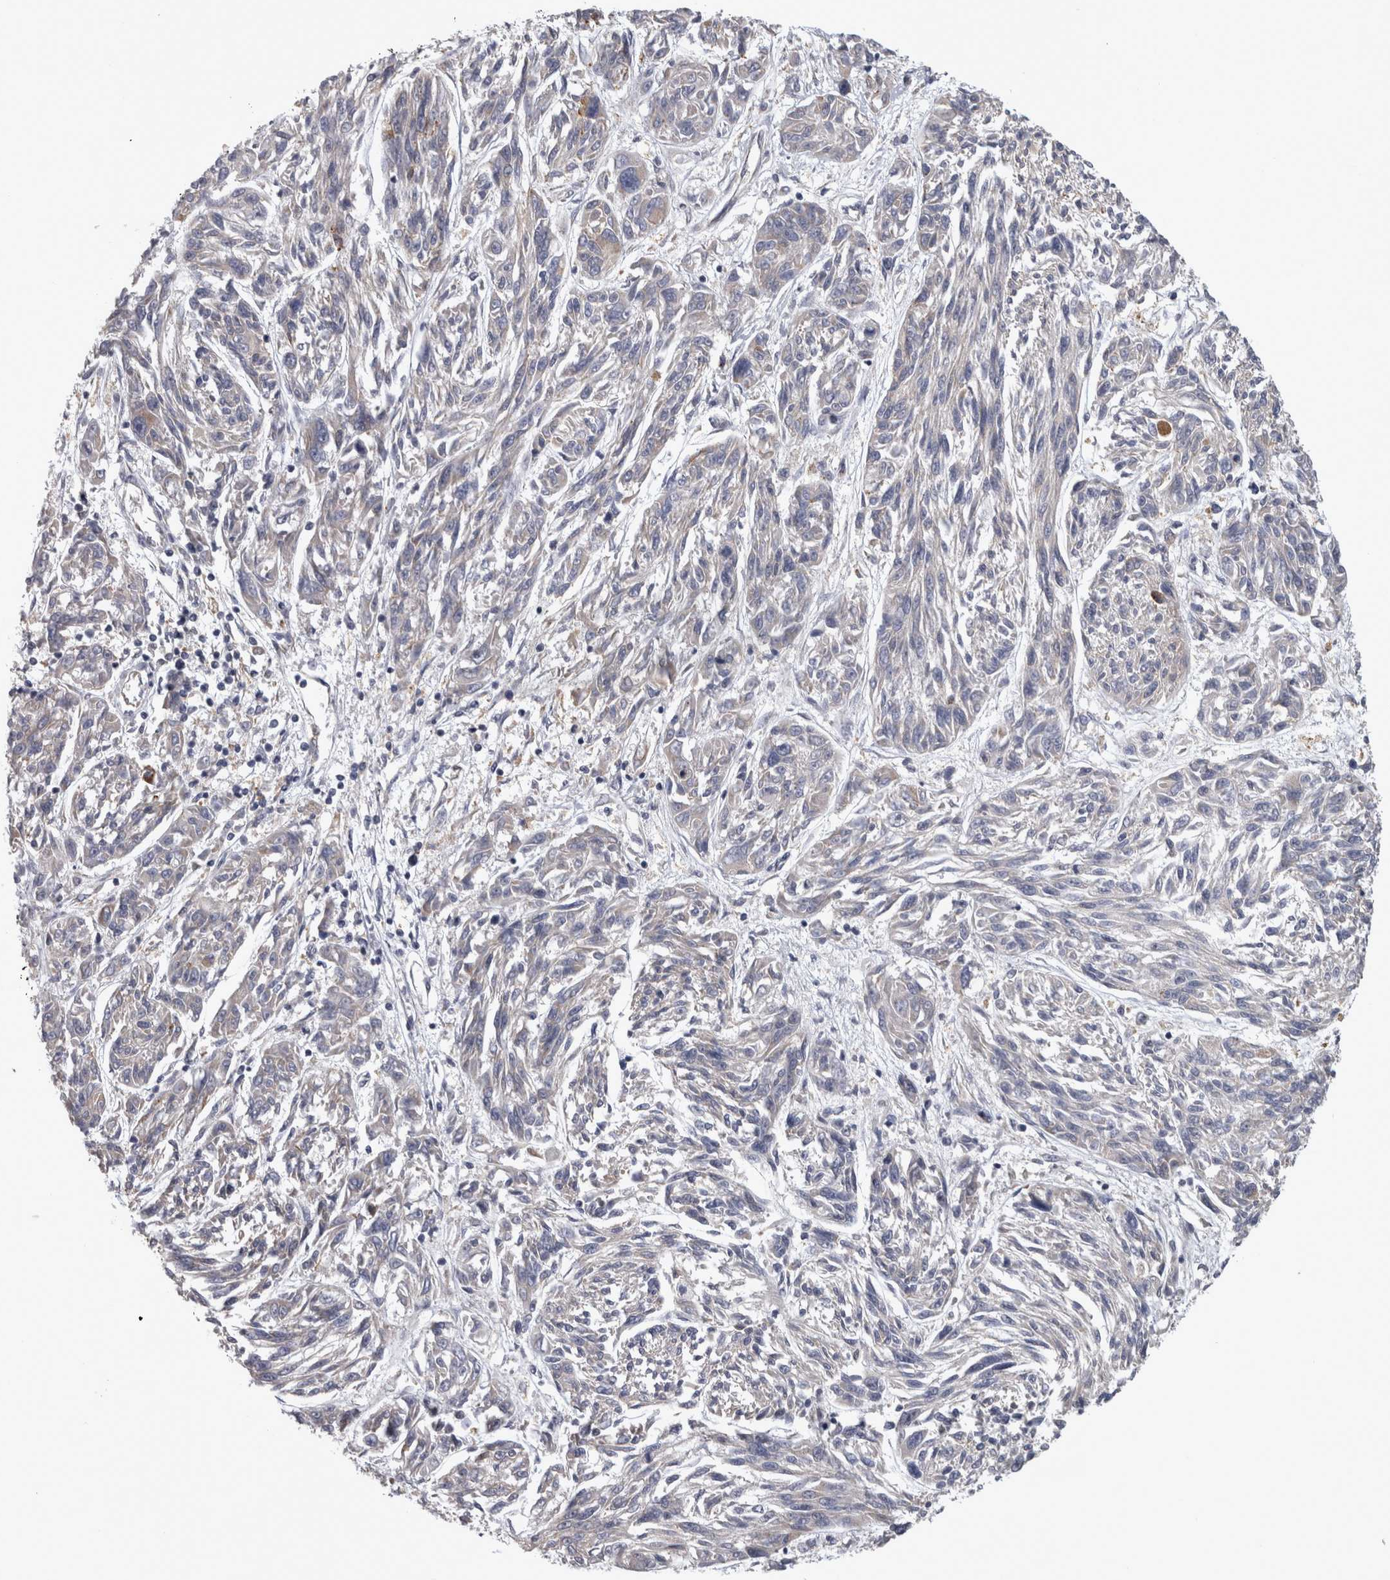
{"staining": {"intensity": "negative", "quantity": "none", "location": "none"}, "tissue": "melanoma", "cell_type": "Tumor cells", "image_type": "cancer", "snomed": [{"axis": "morphology", "description": "Malignant melanoma, NOS"}, {"axis": "topography", "description": "Skin"}], "caption": "A photomicrograph of malignant melanoma stained for a protein reveals no brown staining in tumor cells. (Stains: DAB immunohistochemistry (IHC) with hematoxylin counter stain, Microscopy: brightfield microscopy at high magnification).", "gene": "DBT", "patient": {"sex": "male", "age": 53}}